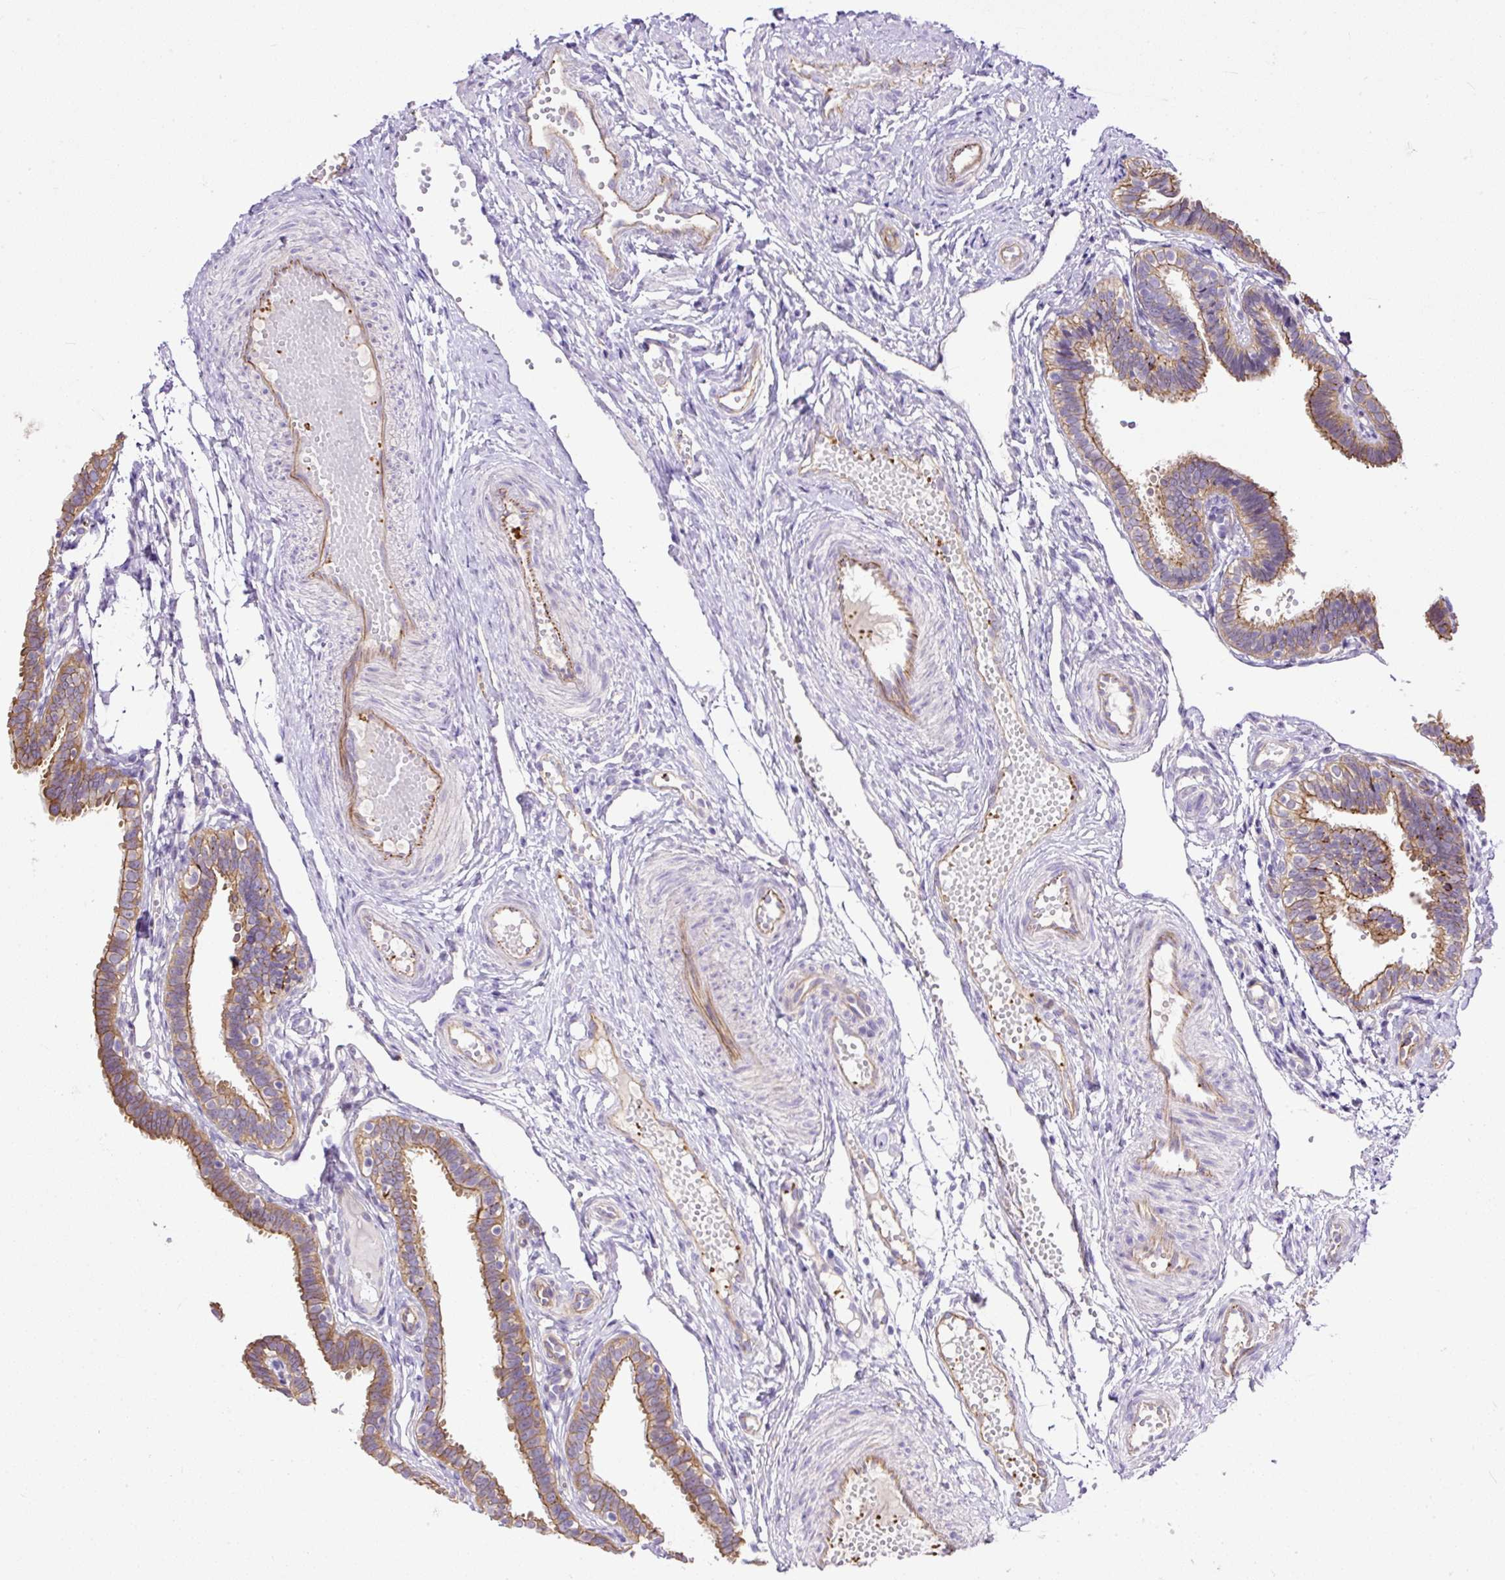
{"staining": {"intensity": "strong", "quantity": "25%-75%", "location": "cytoplasmic/membranous"}, "tissue": "fallopian tube", "cell_type": "Glandular cells", "image_type": "normal", "snomed": [{"axis": "morphology", "description": "Normal tissue, NOS"}, {"axis": "topography", "description": "Fallopian tube"}], "caption": "This photomicrograph reveals IHC staining of unremarkable human fallopian tube, with high strong cytoplasmic/membranous positivity in approximately 25%-75% of glandular cells.", "gene": "MAGEB16", "patient": {"sex": "female", "age": 37}}